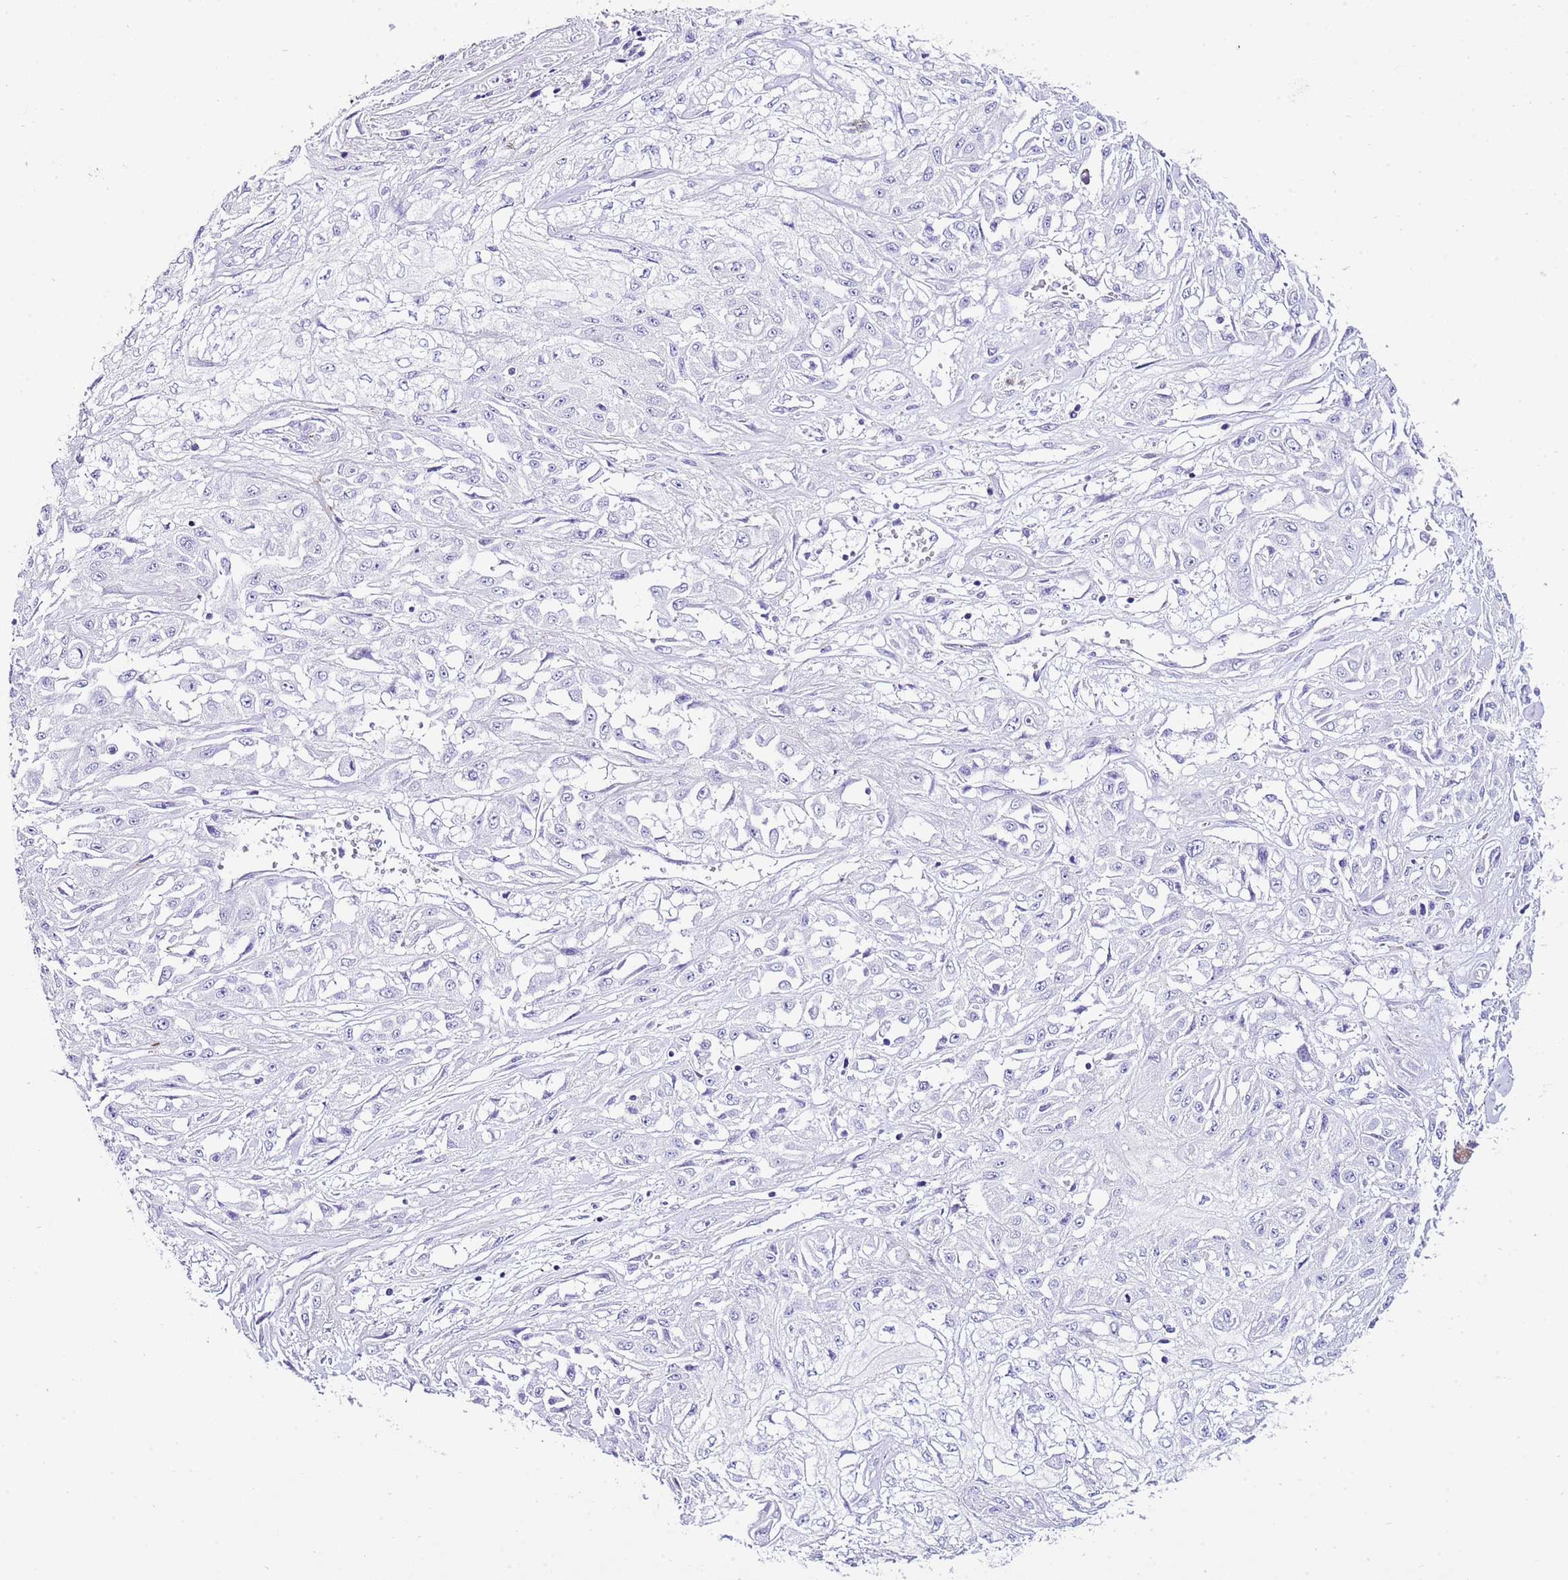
{"staining": {"intensity": "negative", "quantity": "none", "location": "none"}, "tissue": "skin cancer", "cell_type": "Tumor cells", "image_type": "cancer", "snomed": [{"axis": "morphology", "description": "Squamous cell carcinoma, NOS"}, {"axis": "morphology", "description": "Squamous cell carcinoma, metastatic, NOS"}, {"axis": "topography", "description": "Skin"}, {"axis": "topography", "description": "Lymph node"}], "caption": "An image of human skin cancer (metastatic squamous cell carcinoma) is negative for staining in tumor cells.", "gene": "ALDH3A1", "patient": {"sex": "male", "age": 75}}